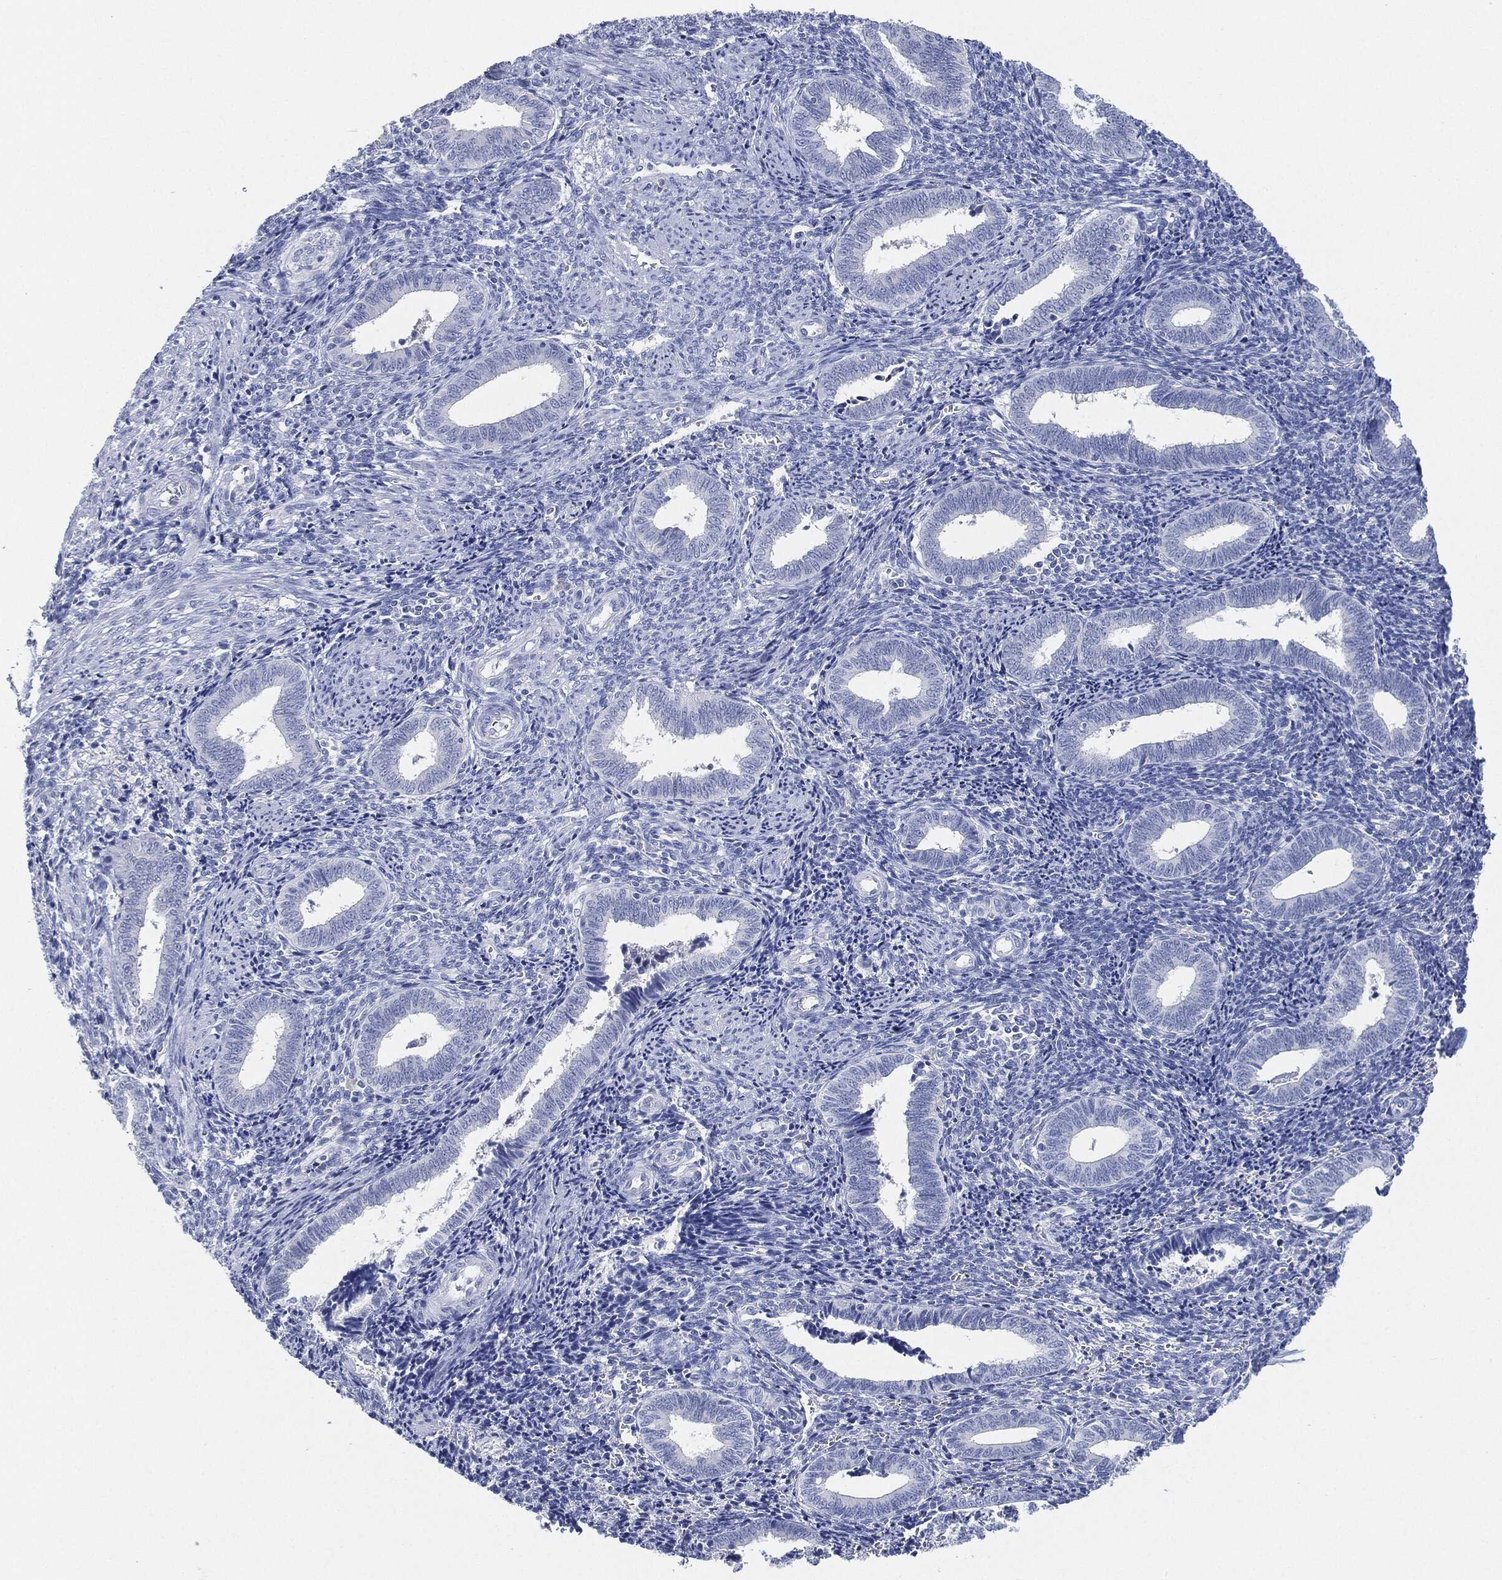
{"staining": {"intensity": "negative", "quantity": "none", "location": "none"}, "tissue": "endometrium", "cell_type": "Cells in endometrial stroma", "image_type": "normal", "snomed": [{"axis": "morphology", "description": "Normal tissue, NOS"}, {"axis": "topography", "description": "Endometrium"}], "caption": "This micrograph is of normal endometrium stained with immunohistochemistry to label a protein in brown with the nuclei are counter-stained blue. There is no positivity in cells in endometrial stroma.", "gene": "AFP", "patient": {"sex": "female", "age": 42}}